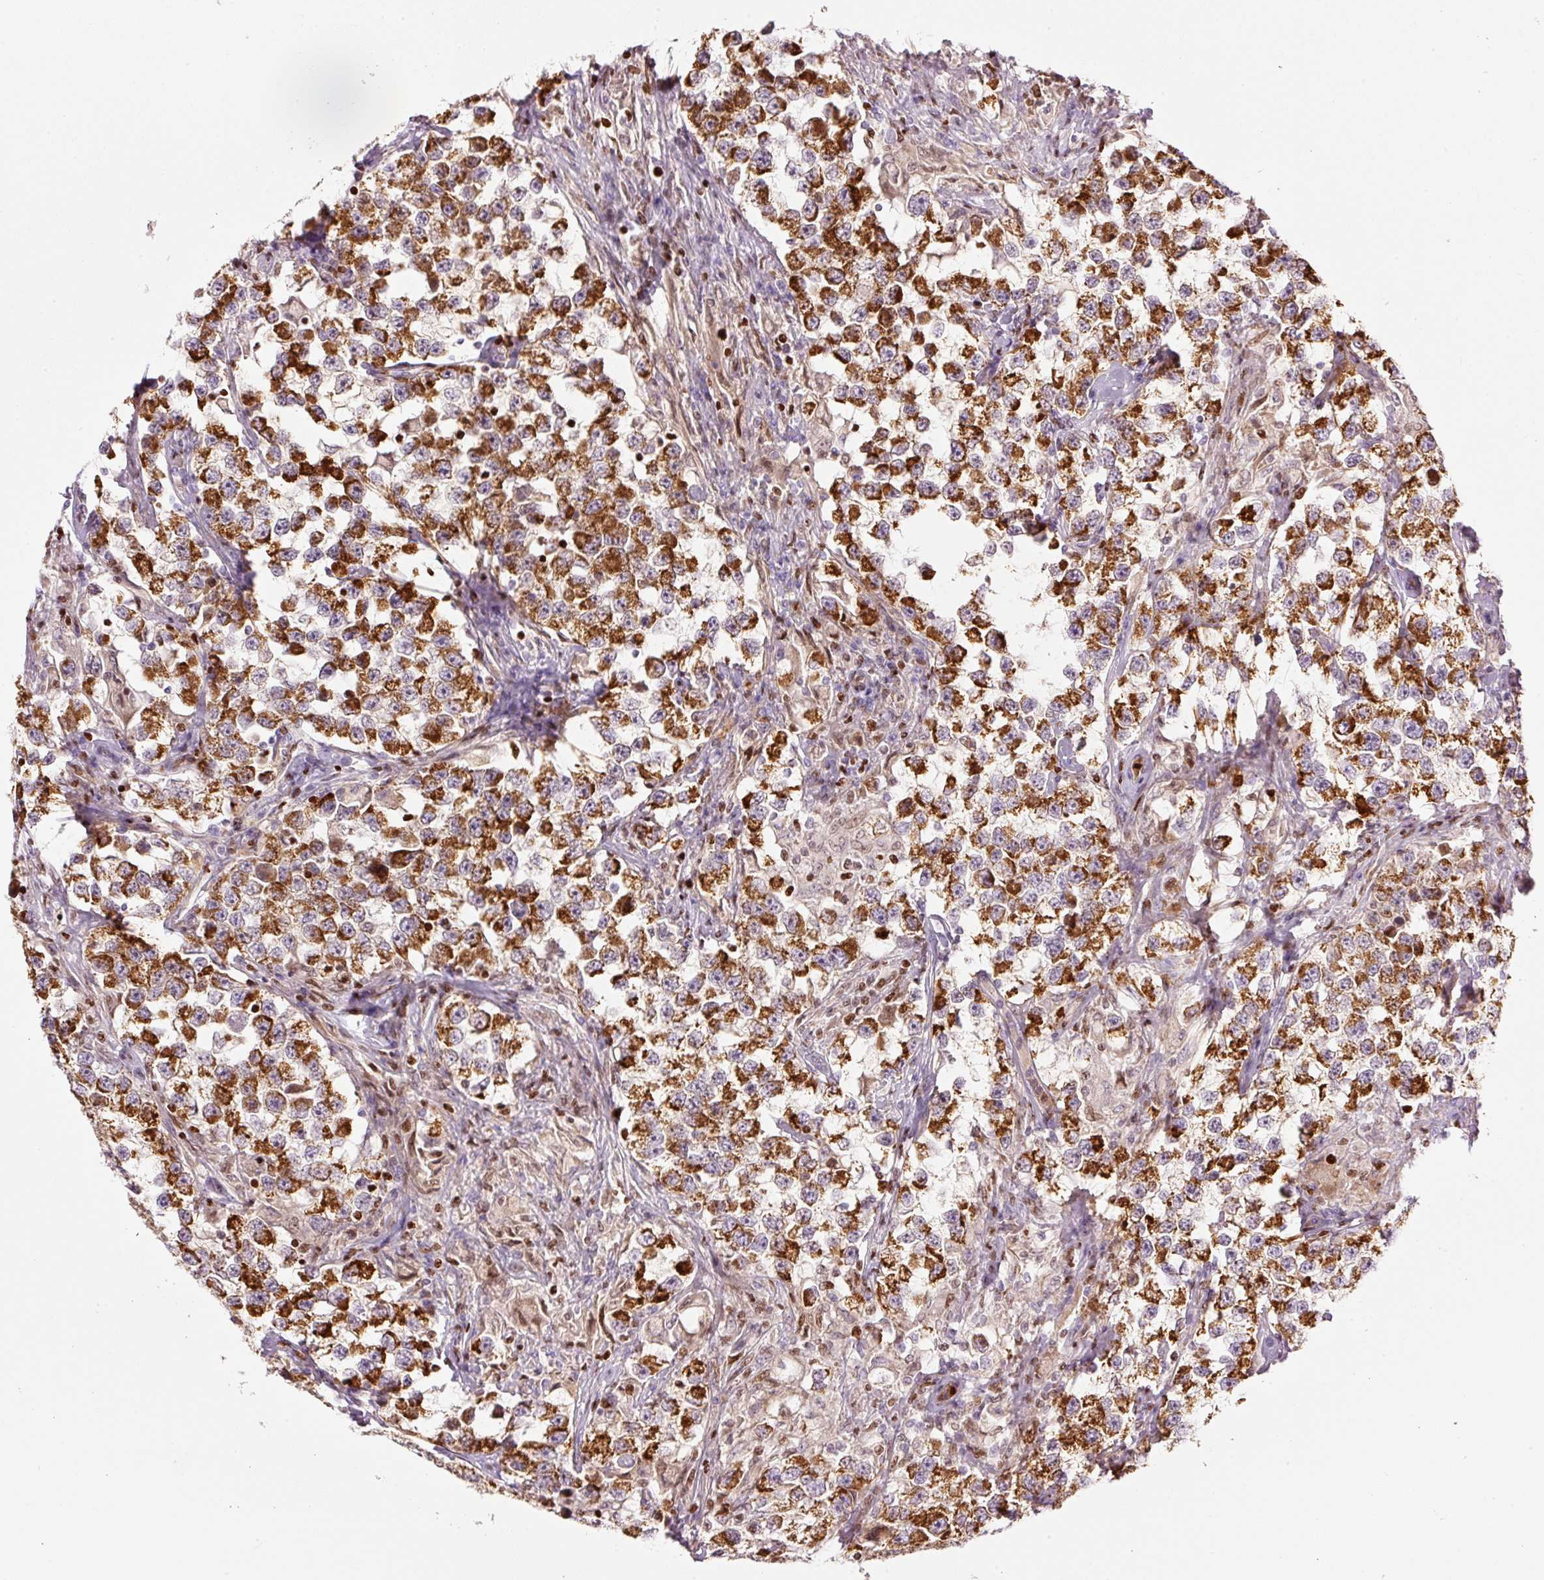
{"staining": {"intensity": "strong", "quantity": ">75%", "location": "cytoplasmic/membranous"}, "tissue": "testis cancer", "cell_type": "Tumor cells", "image_type": "cancer", "snomed": [{"axis": "morphology", "description": "Seminoma, NOS"}, {"axis": "topography", "description": "Testis"}], "caption": "Human seminoma (testis) stained with a brown dye displays strong cytoplasmic/membranous positive staining in about >75% of tumor cells.", "gene": "TMEM8B", "patient": {"sex": "male", "age": 46}}